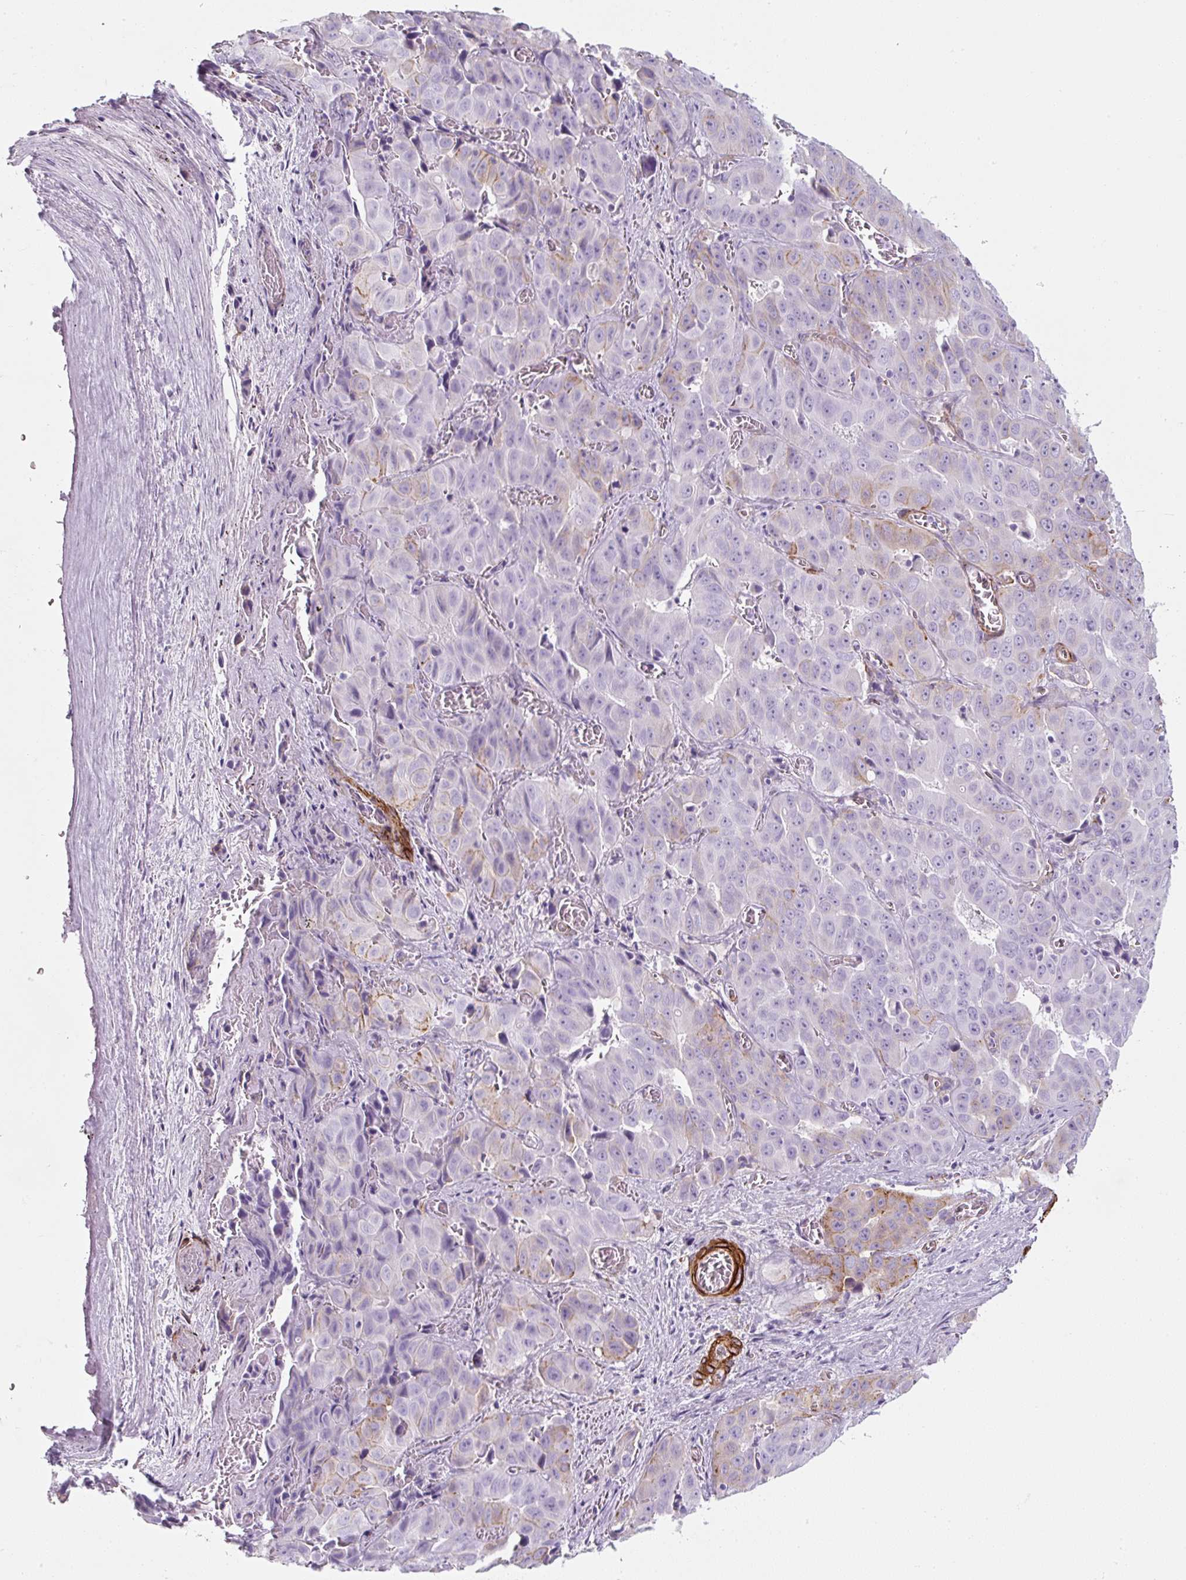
{"staining": {"intensity": "negative", "quantity": "none", "location": "none"}, "tissue": "liver cancer", "cell_type": "Tumor cells", "image_type": "cancer", "snomed": [{"axis": "morphology", "description": "Cholangiocarcinoma"}, {"axis": "topography", "description": "Liver"}], "caption": "A micrograph of human cholangiocarcinoma (liver) is negative for staining in tumor cells.", "gene": "CAVIN3", "patient": {"sex": "female", "age": 52}}